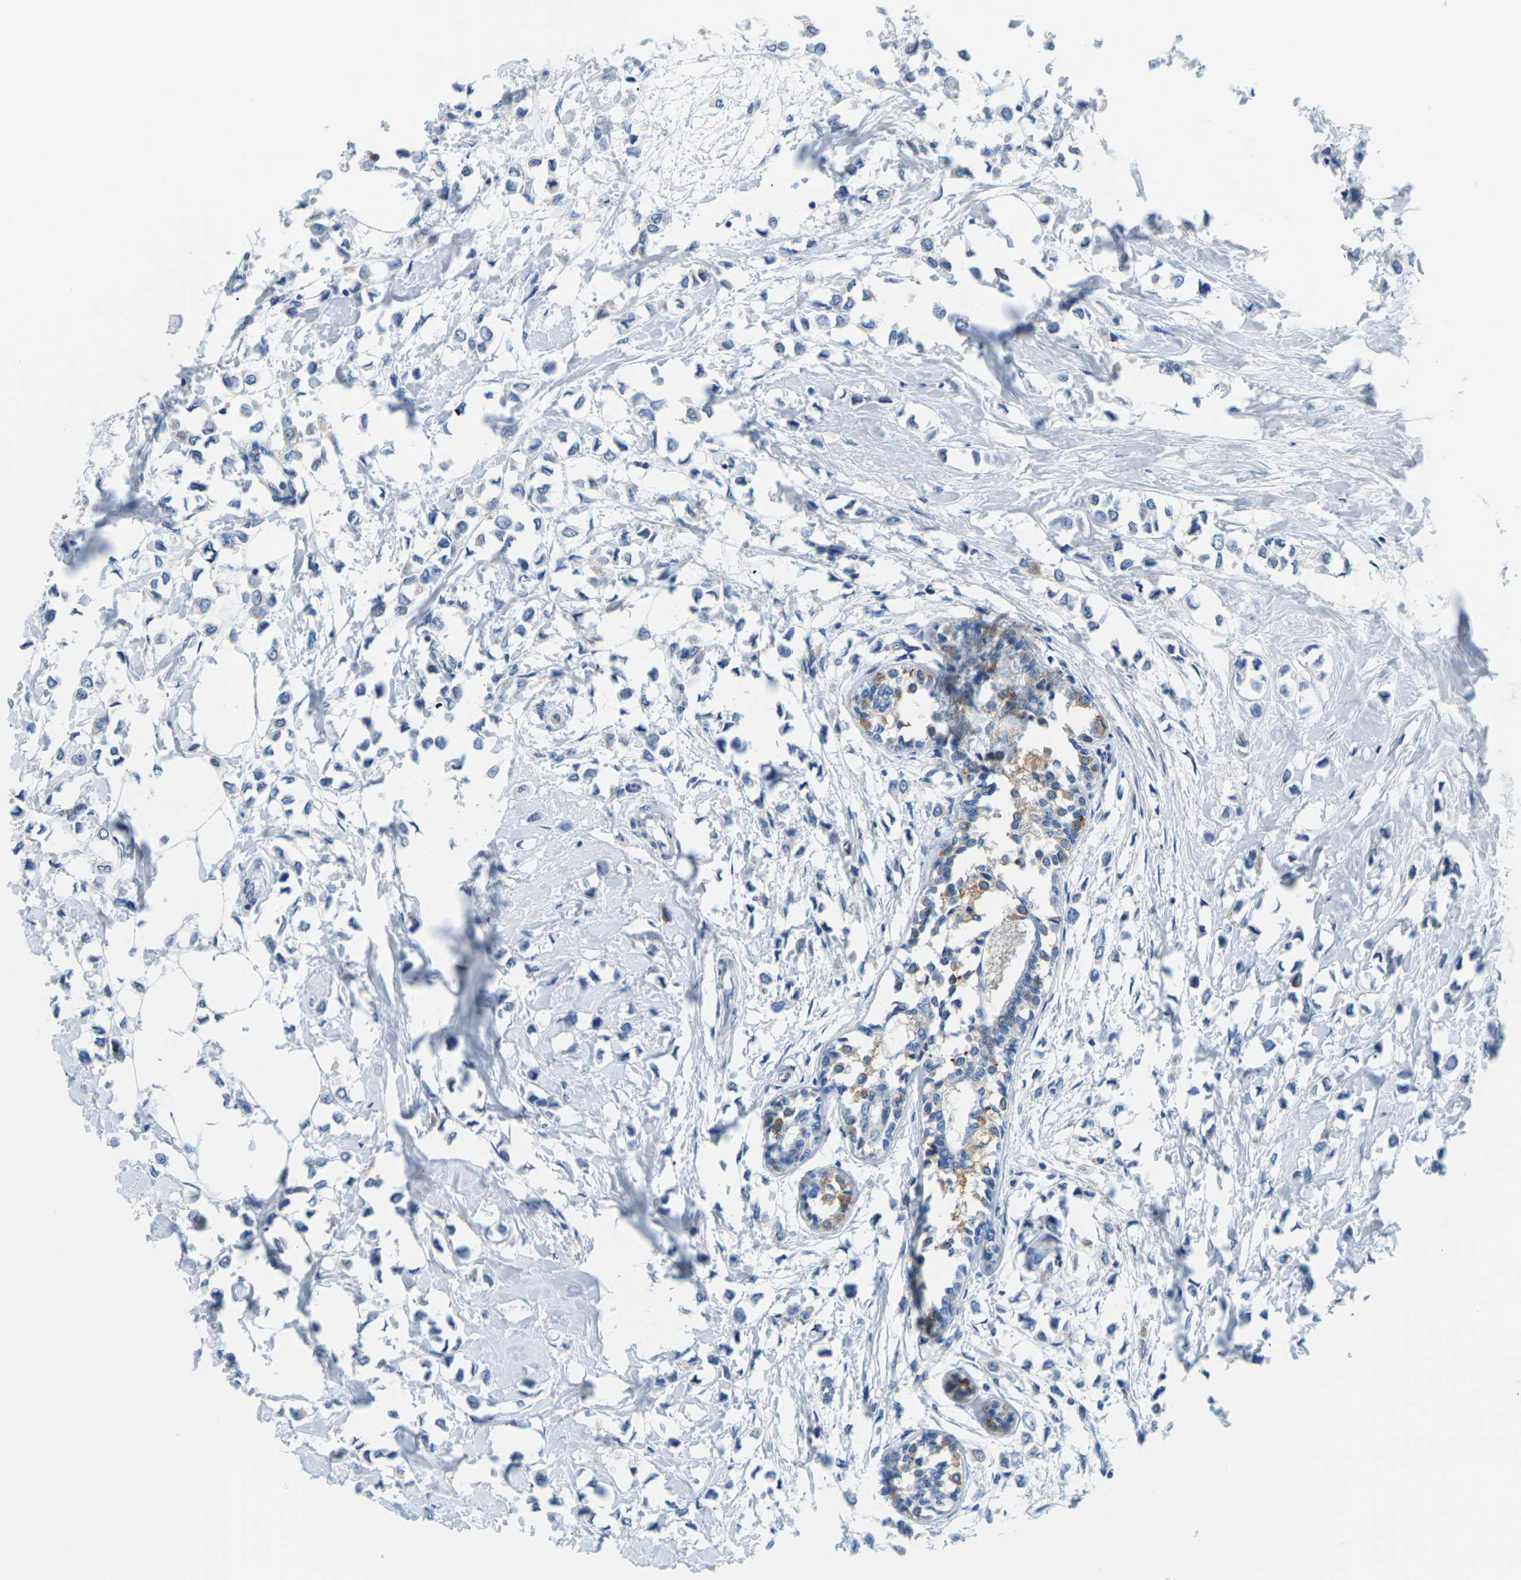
{"staining": {"intensity": "negative", "quantity": "none", "location": "none"}, "tissue": "breast cancer", "cell_type": "Tumor cells", "image_type": "cancer", "snomed": [{"axis": "morphology", "description": "Lobular carcinoma"}, {"axis": "topography", "description": "Breast"}], "caption": "Immunohistochemistry (IHC) micrograph of lobular carcinoma (breast) stained for a protein (brown), which demonstrates no staining in tumor cells.", "gene": "SYNGR2", "patient": {"sex": "female", "age": 51}}